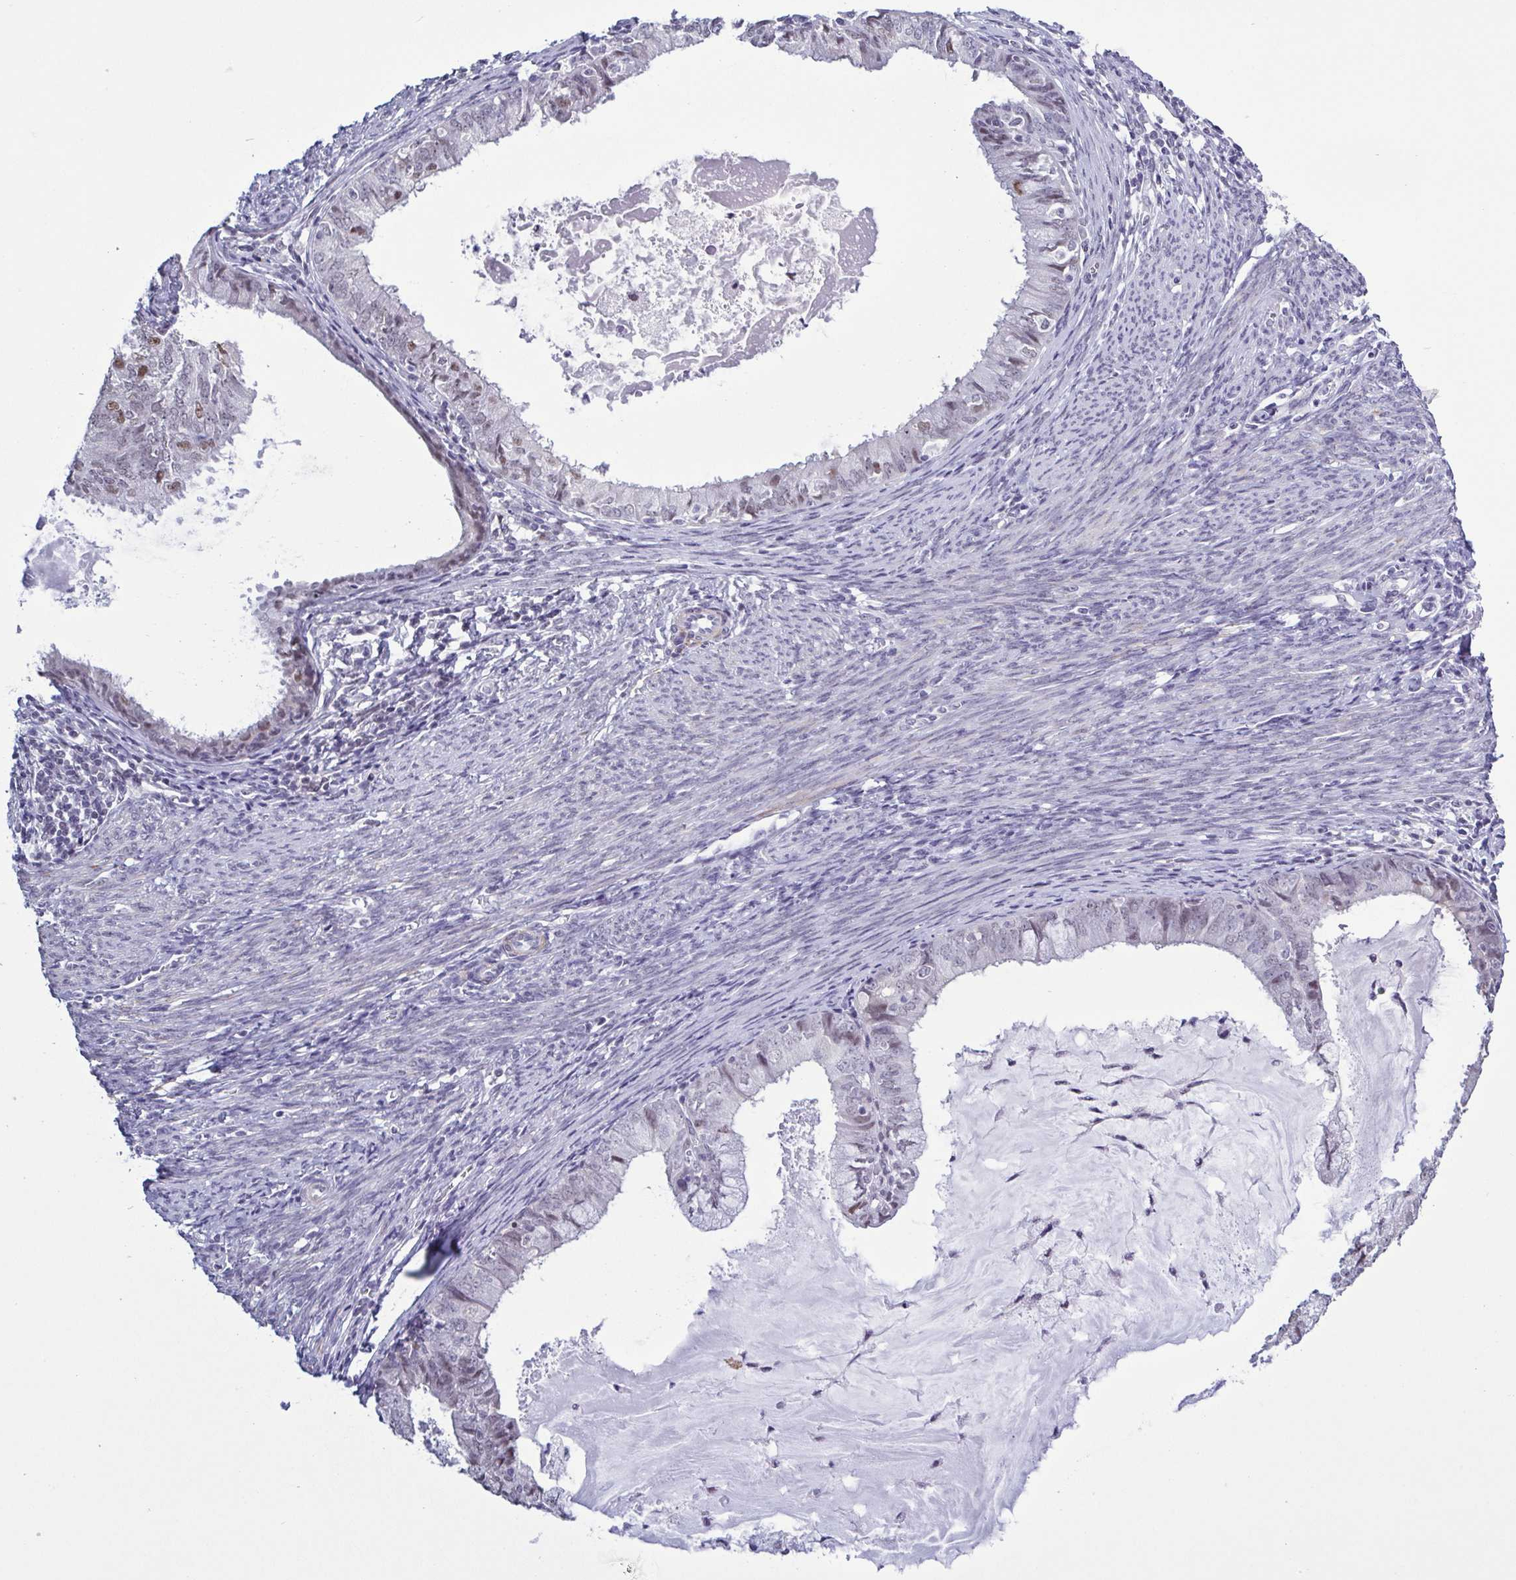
{"staining": {"intensity": "moderate", "quantity": "<25%", "location": "nuclear"}, "tissue": "endometrial cancer", "cell_type": "Tumor cells", "image_type": "cancer", "snomed": [{"axis": "morphology", "description": "Adenocarcinoma, NOS"}, {"axis": "topography", "description": "Endometrium"}], "caption": "Protein staining of endometrial adenocarcinoma tissue reveals moderate nuclear staining in about <25% of tumor cells.", "gene": "TMEM92", "patient": {"sex": "female", "age": 57}}